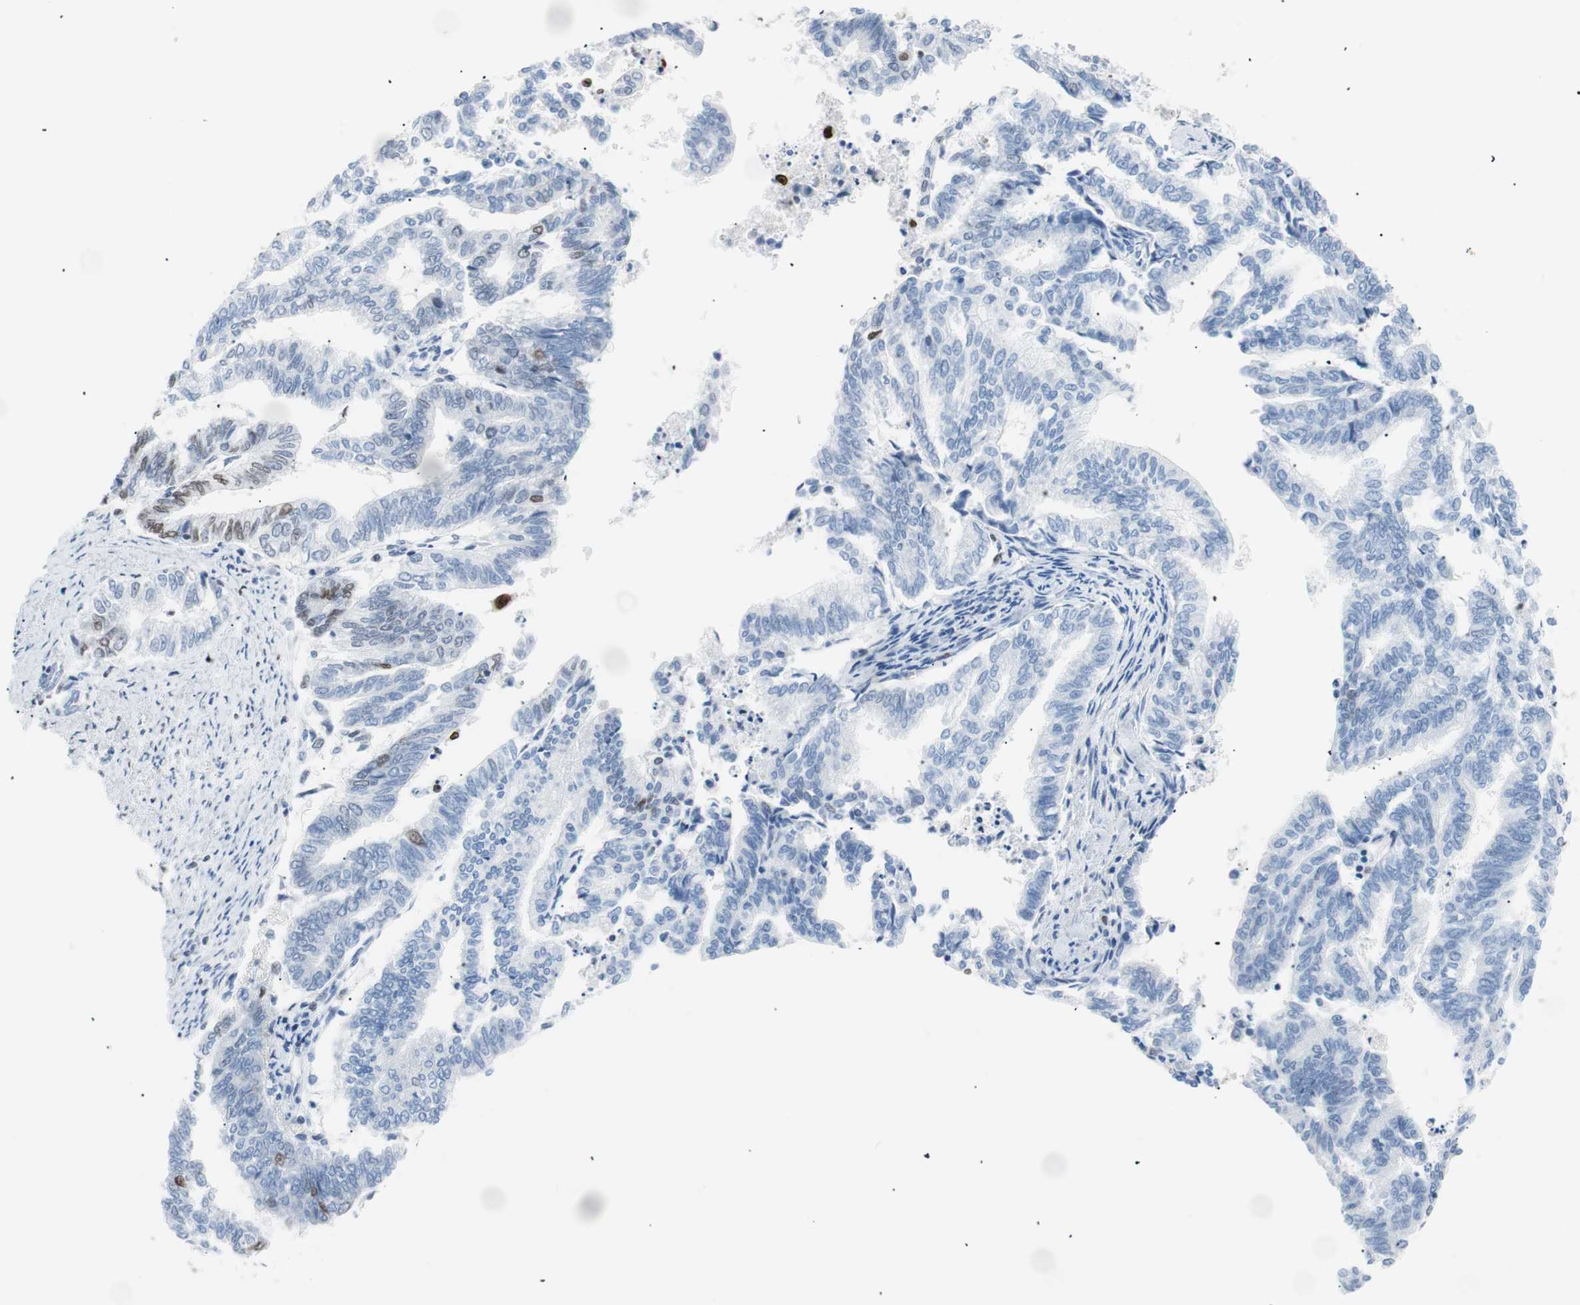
{"staining": {"intensity": "weak", "quantity": "<25%", "location": "nuclear"}, "tissue": "endometrial cancer", "cell_type": "Tumor cells", "image_type": "cancer", "snomed": [{"axis": "morphology", "description": "Adenocarcinoma, NOS"}, {"axis": "topography", "description": "Endometrium"}], "caption": "Immunohistochemistry micrograph of neoplastic tissue: endometrial cancer (adenocarcinoma) stained with DAB (3,3'-diaminobenzidine) shows no significant protein expression in tumor cells.", "gene": "CEBPB", "patient": {"sex": "female", "age": 79}}